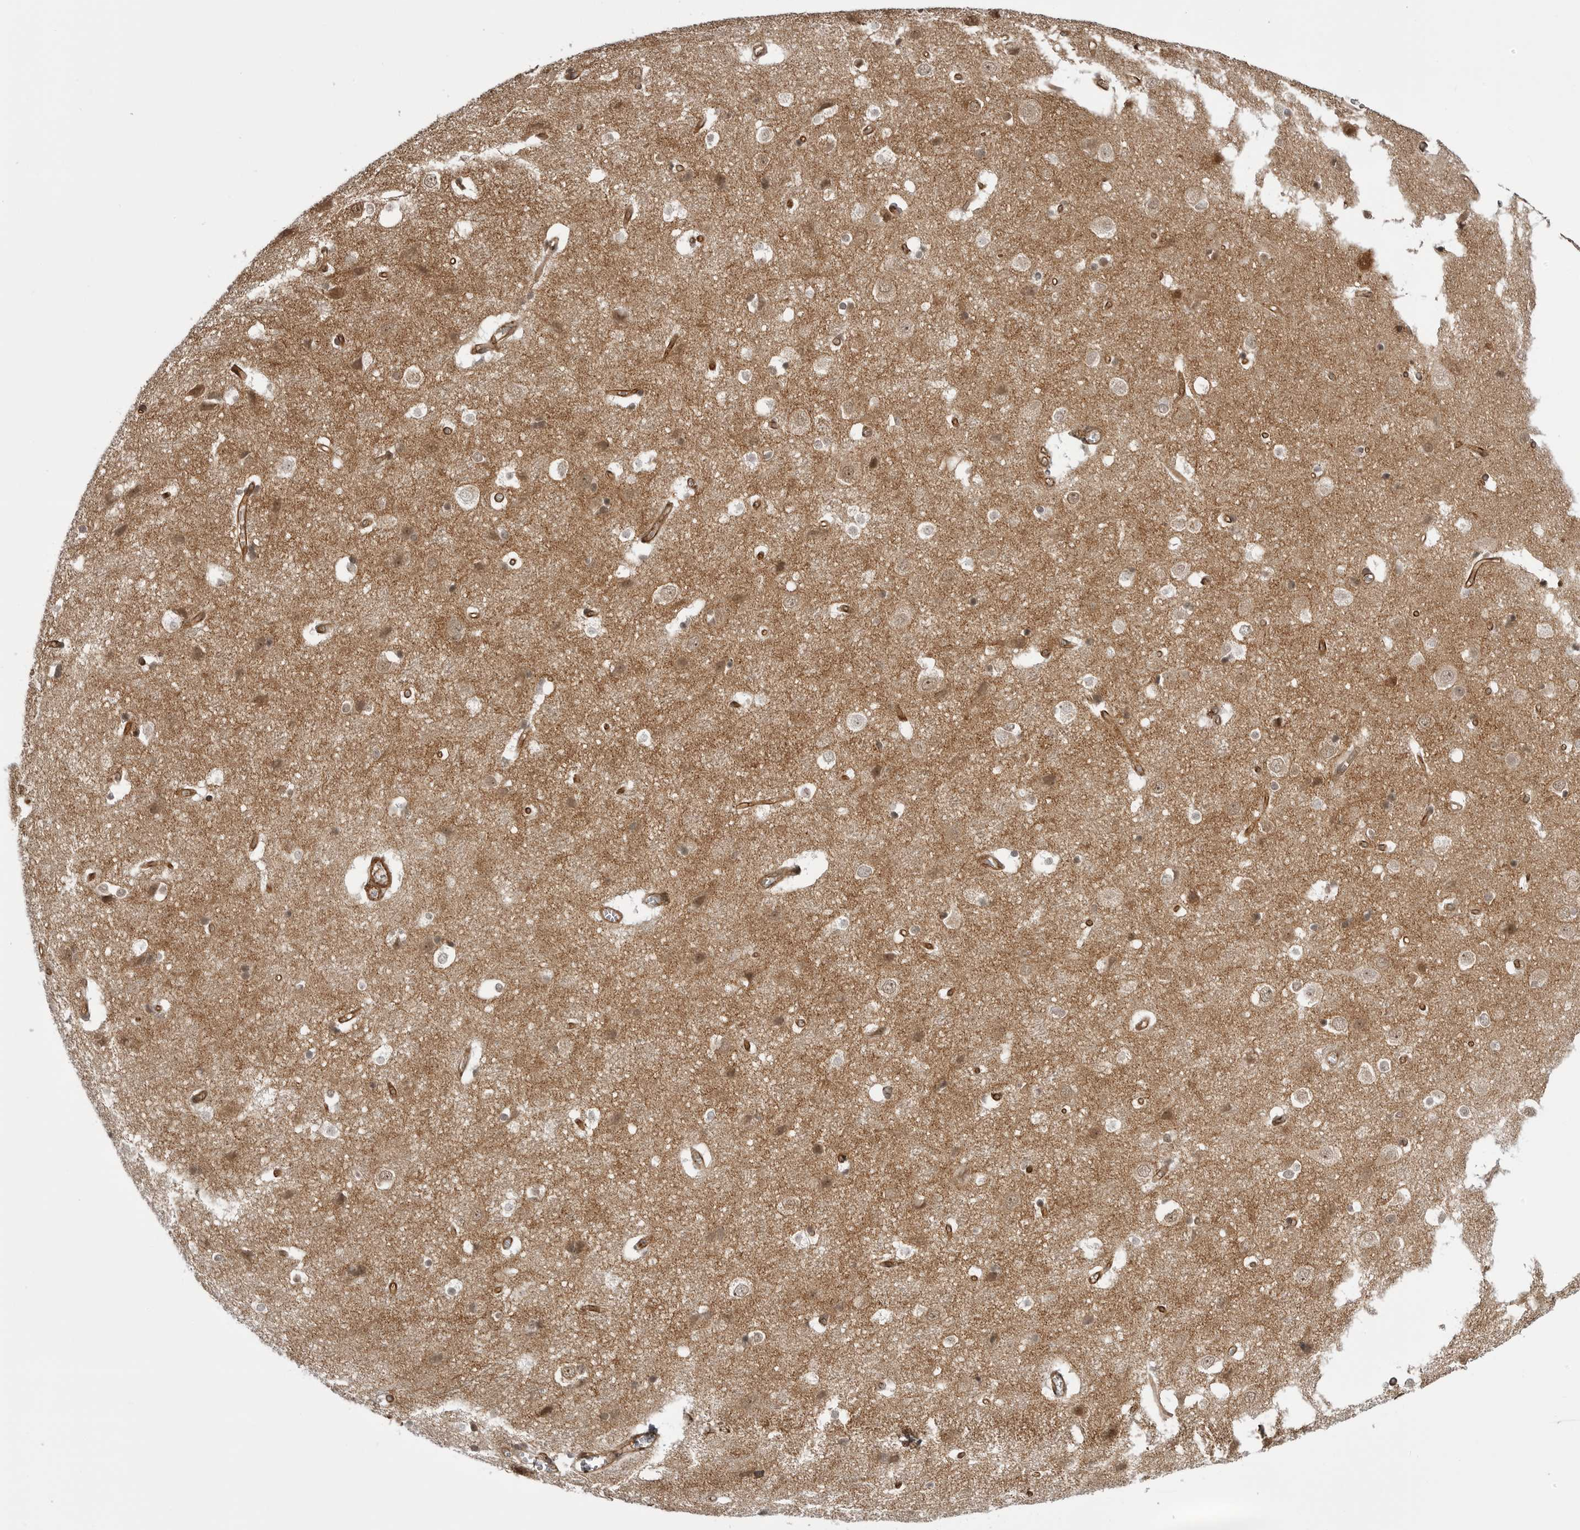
{"staining": {"intensity": "strong", "quantity": ">75%", "location": "cytoplasmic/membranous"}, "tissue": "cerebral cortex", "cell_type": "Endothelial cells", "image_type": "normal", "snomed": [{"axis": "morphology", "description": "Normal tissue, NOS"}, {"axis": "topography", "description": "Cerebral cortex"}], "caption": "Human cerebral cortex stained with a brown dye demonstrates strong cytoplasmic/membranous positive expression in about >75% of endothelial cells.", "gene": "SORBS1", "patient": {"sex": "male", "age": 54}}